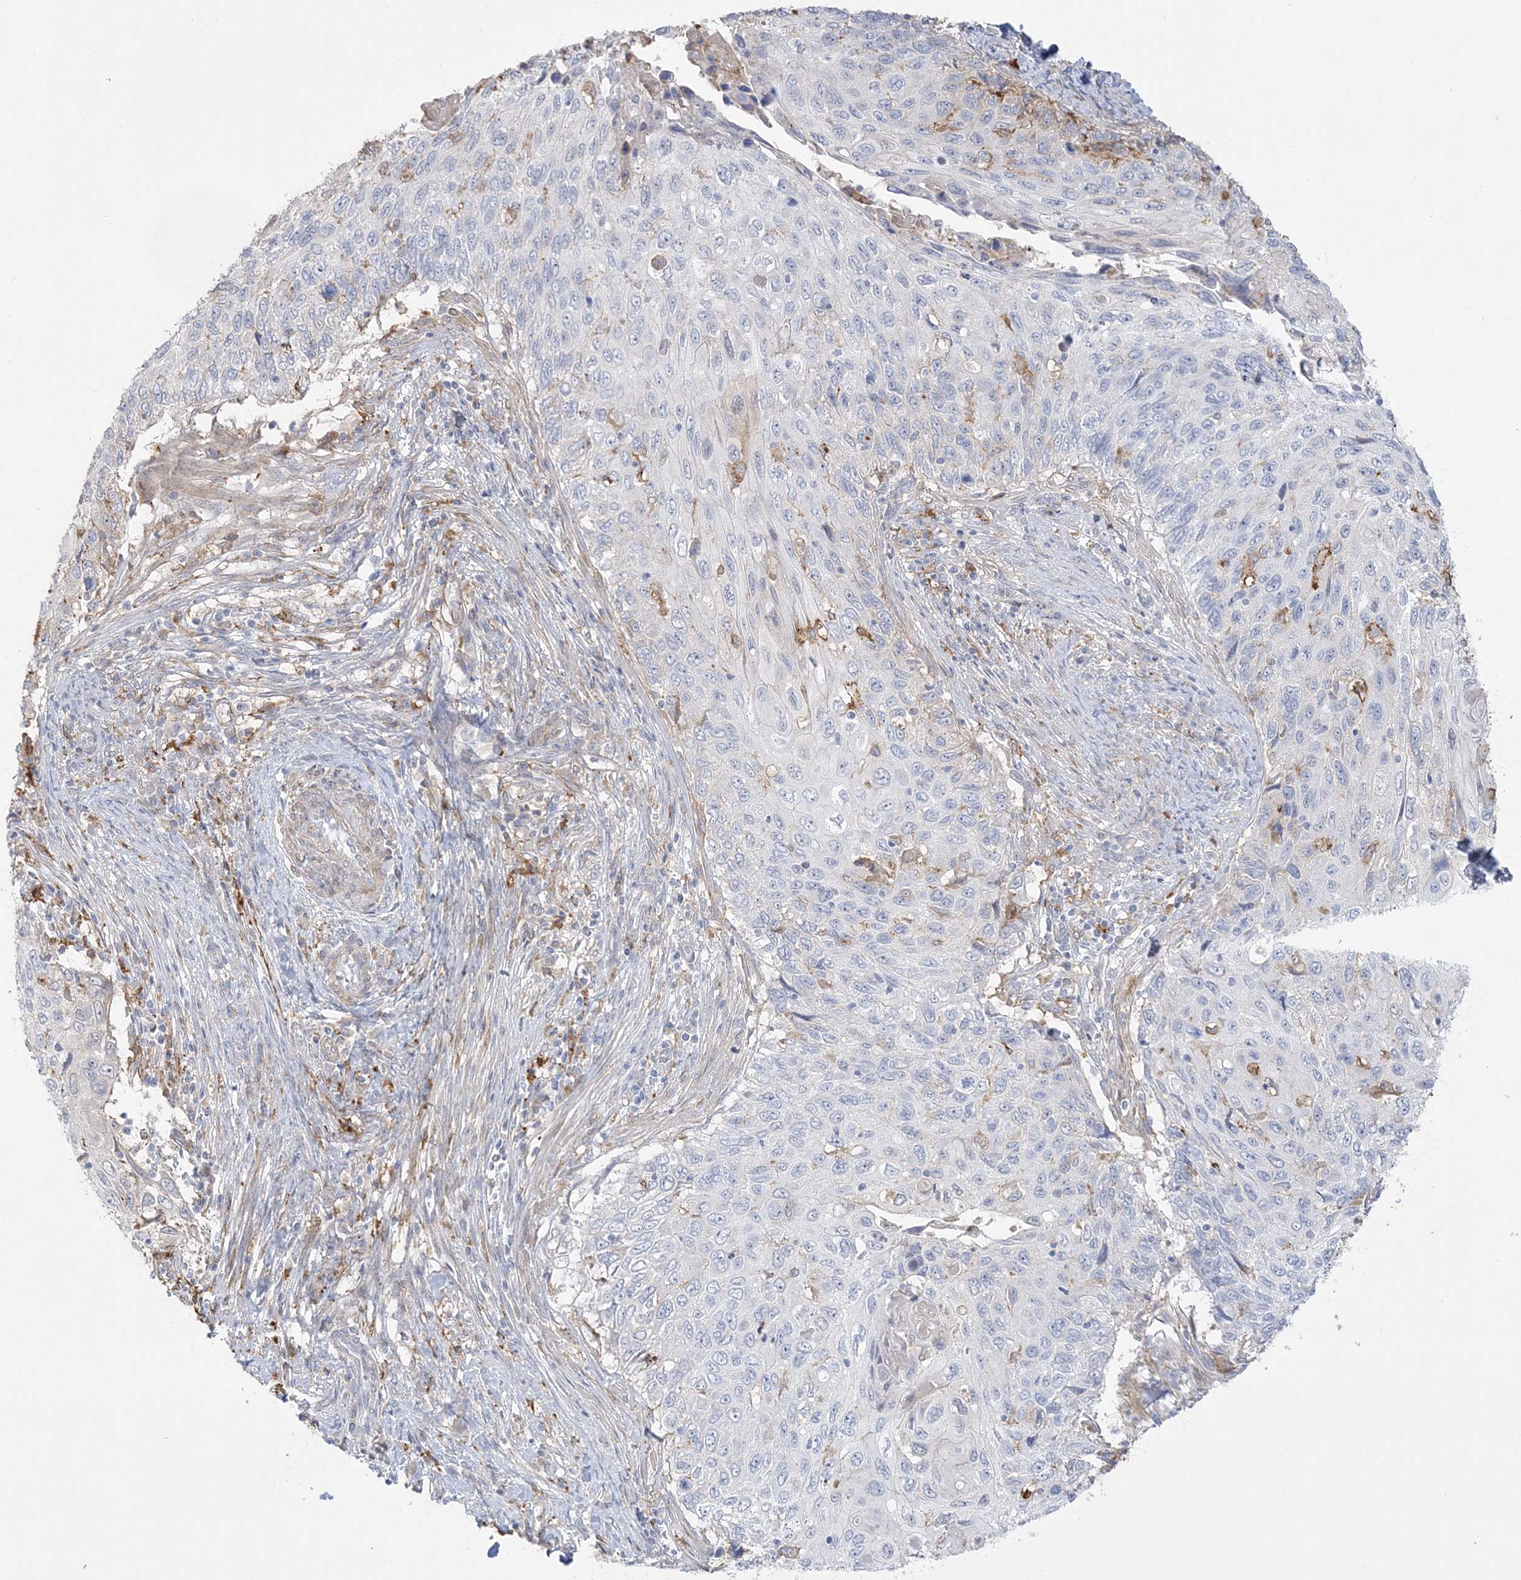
{"staining": {"intensity": "negative", "quantity": "none", "location": "none"}, "tissue": "cervical cancer", "cell_type": "Tumor cells", "image_type": "cancer", "snomed": [{"axis": "morphology", "description": "Squamous cell carcinoma, NOS"}, {"axis": "topography", "description": "Cervix"}], "caption": "An IHC photomicrograph of squamous cell carcinoma (cervical) is shown. There is no staining in tumor cells of squamous cell carcinoma (cervical). Nuclei are stained in blue.", "gene": "HAAO", "patient": {"sex": "female", "age": 70}}